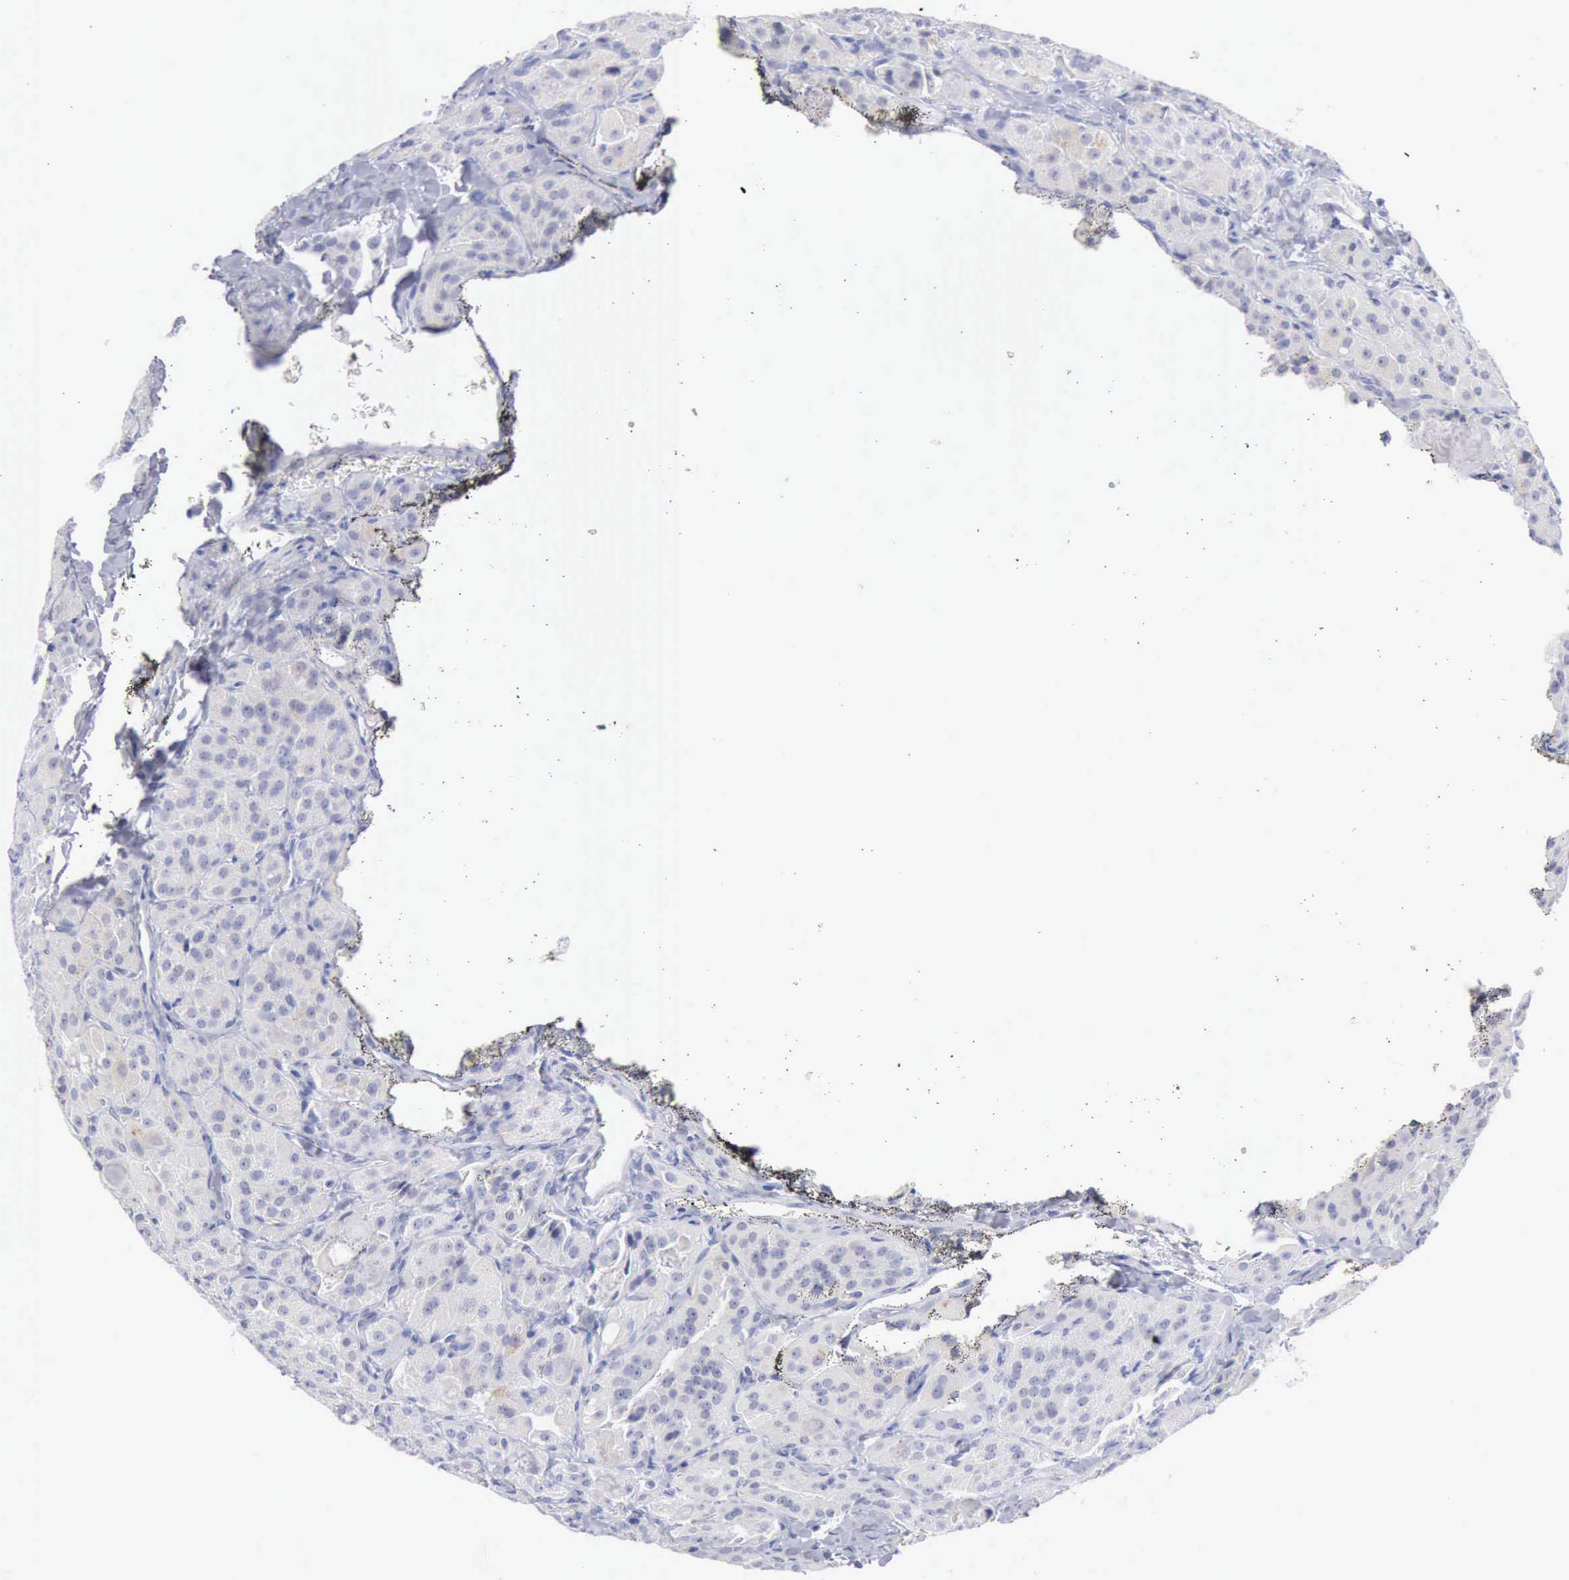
{"staining": {"intensity": "negative", "quantity": "none", "location": "none"}, "tissue": "thyroid cancer", "cell_type": "Tumor cells", "image_type": "cancer", "snomed": [{"axis": "morphology", "description": "Carcinoma, NOS"}, {"axis": "topography", "description": "Thyroid gland"}], "caption": "Thyroid cancer (carcinoma) was stained to show a protein in brown. There is no significant expression in tumor cells.", "gene": "ANGEL1", "patient": {"sex": "male", "age": 76}}